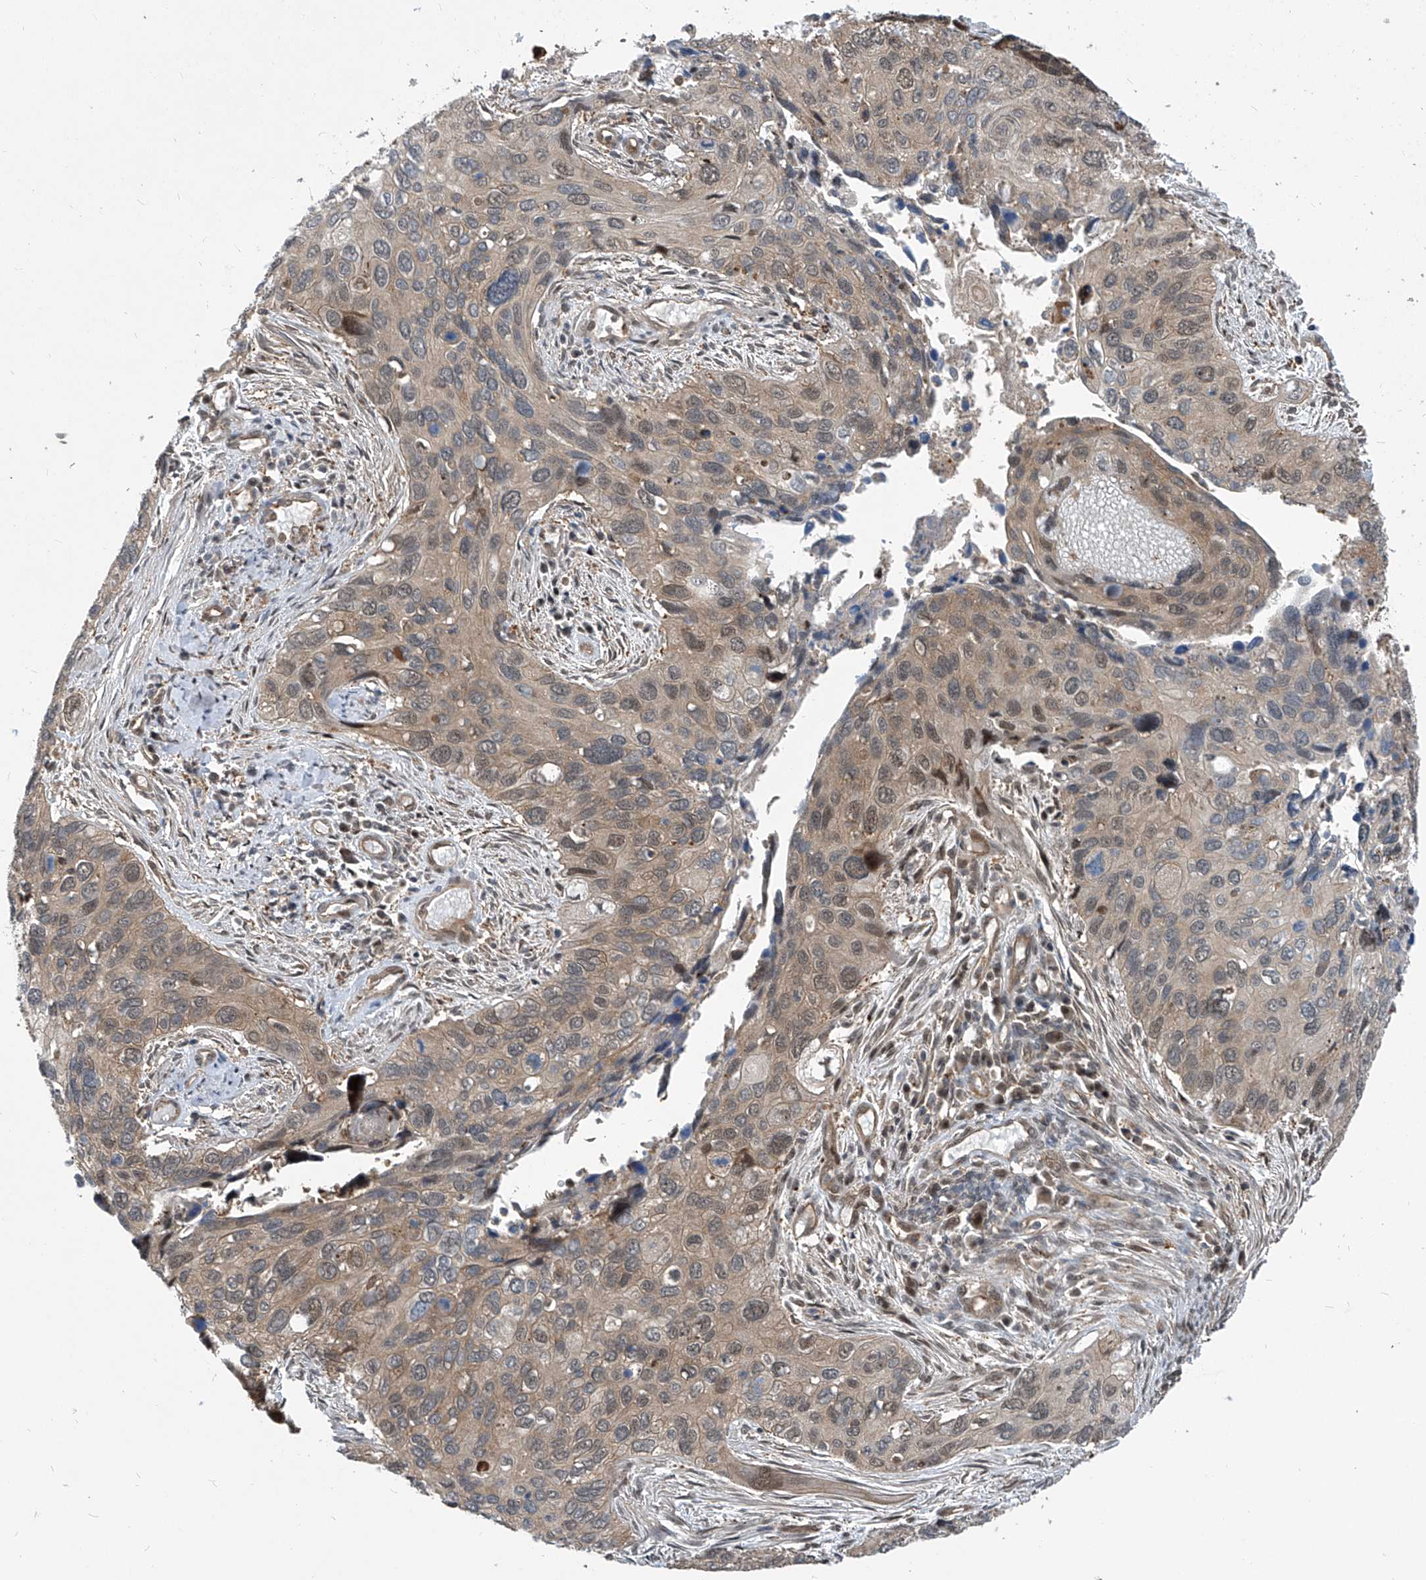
{"staining": {"intensity": "weak", "quantity": "25%-75%", "location": "cytoplasmic/membranous,nuclear"}, "tissue": "cervical cancer", "cell_type": "Tumor cells", "image_type": "cancer", "snomed": [{"axis": "morphology", "description": "Squamous cell carcinoma, NOS"}, {"axis": "topography", "description": "Cervix"}], "caption": "A micrograph of cervical cancer (squamous cell carcinoma) stained for a protein exhibits weak cytoplasmic/membranous and nuclear brown staining in tumor cells. (DAB (3,3'-diaminobenzidine) = brown stain, brightfield microscopy at high magnification).", "gene": "PSMB1", "patient": {"sex": "female", "age": 55}}